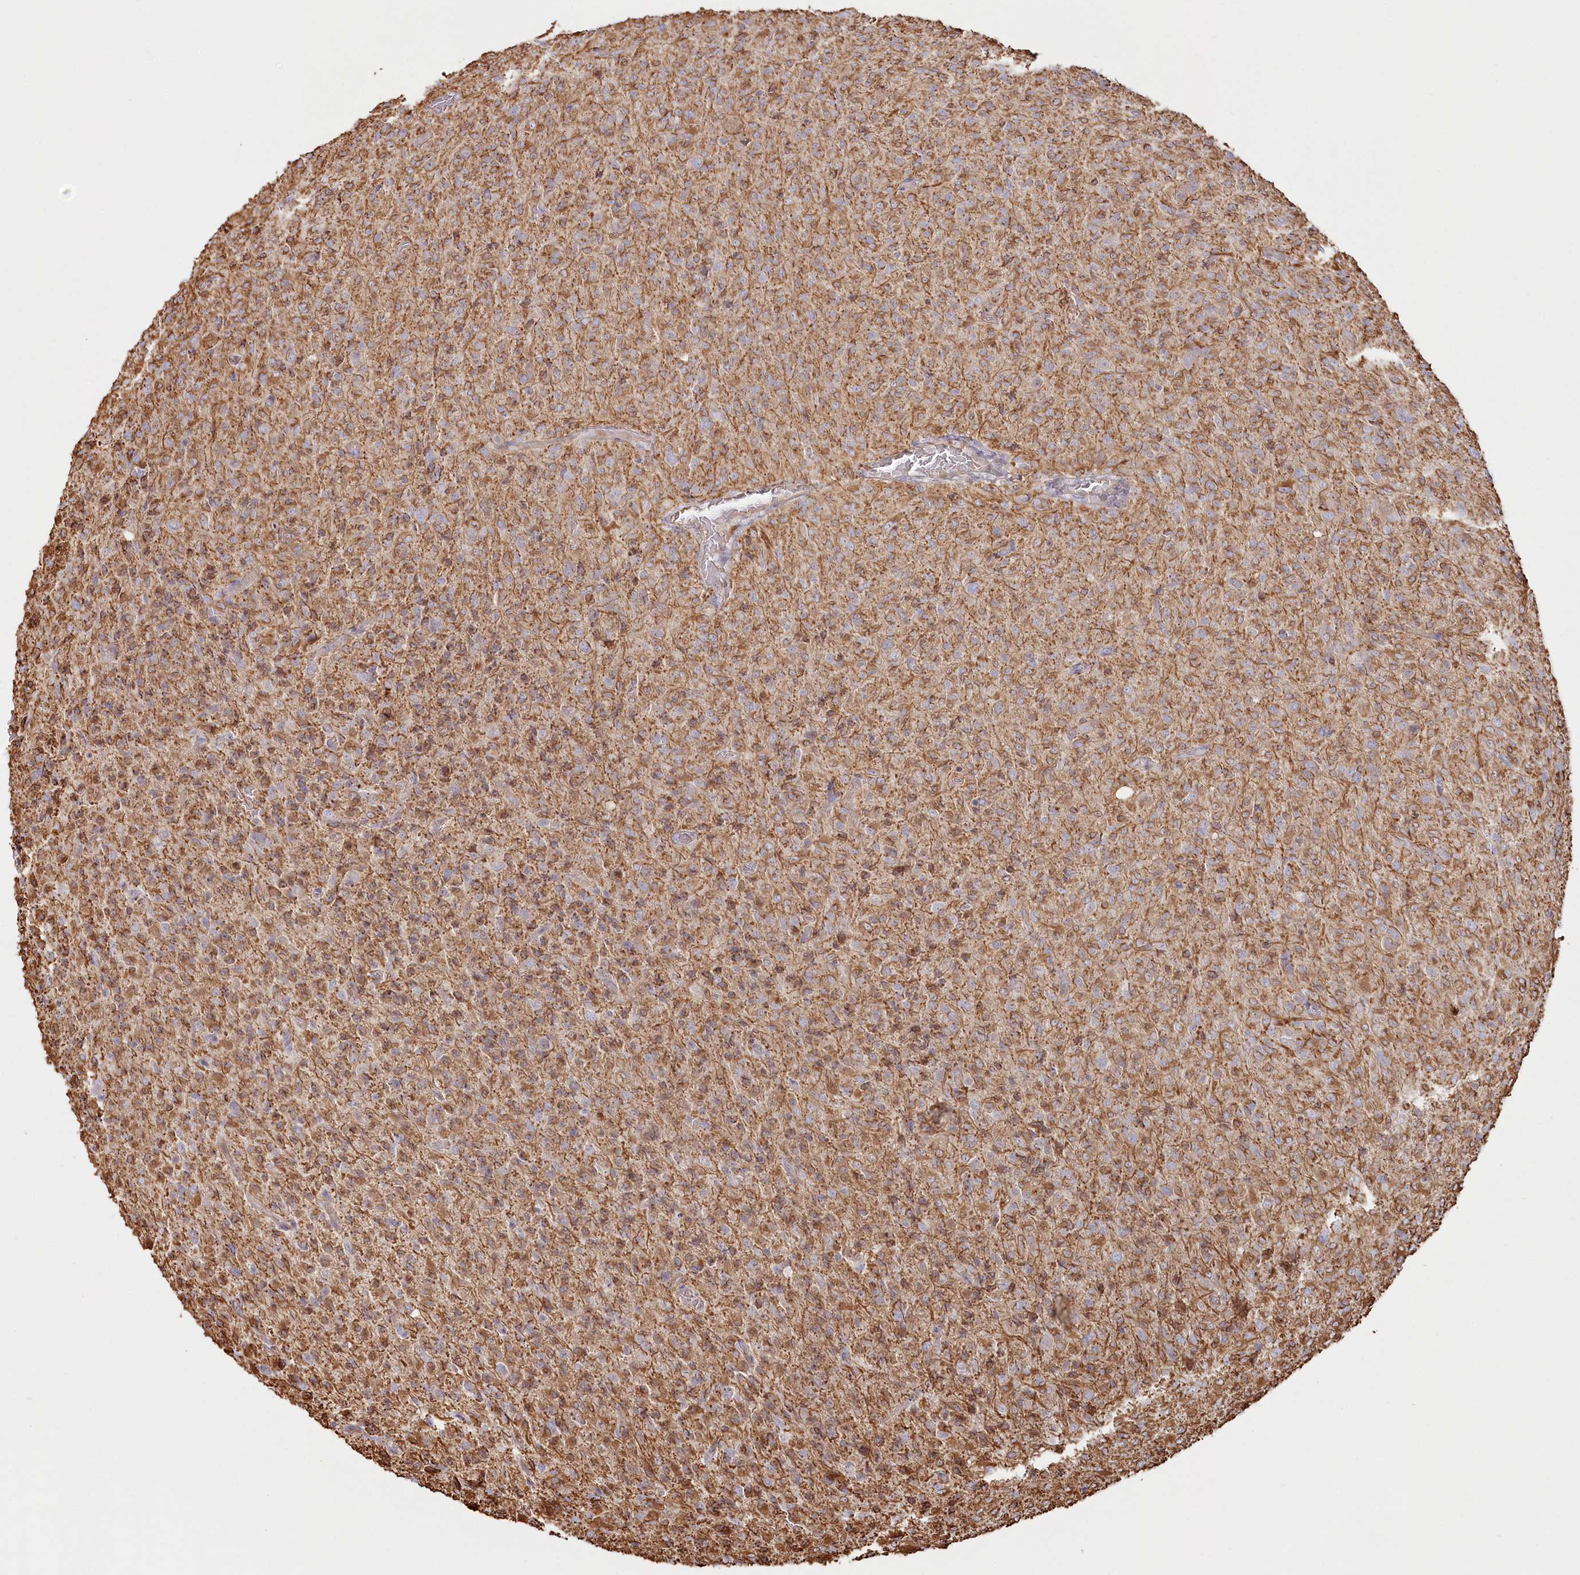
{"staining": {"intensity": "weak", "quantity": "25%-75%", "location": "cytoplasmic/membranous"}, "tissue": "glioma", "cell_type": "Tumor cells", "image_type": "cancer", "snomed": [{"axis": "morphology", "description": "Glioma, malignant, High grade"}, {"axis": "topography", "description": "Brain"}], "caption": "Immunohistochemical staining of human glioma exhibits low levels of weak cytoplasmic/membranous staining in approximately 25%-75% of tumor cells.", "gene": "TTC1", "patient": {"sex": "female", "age": 57}}